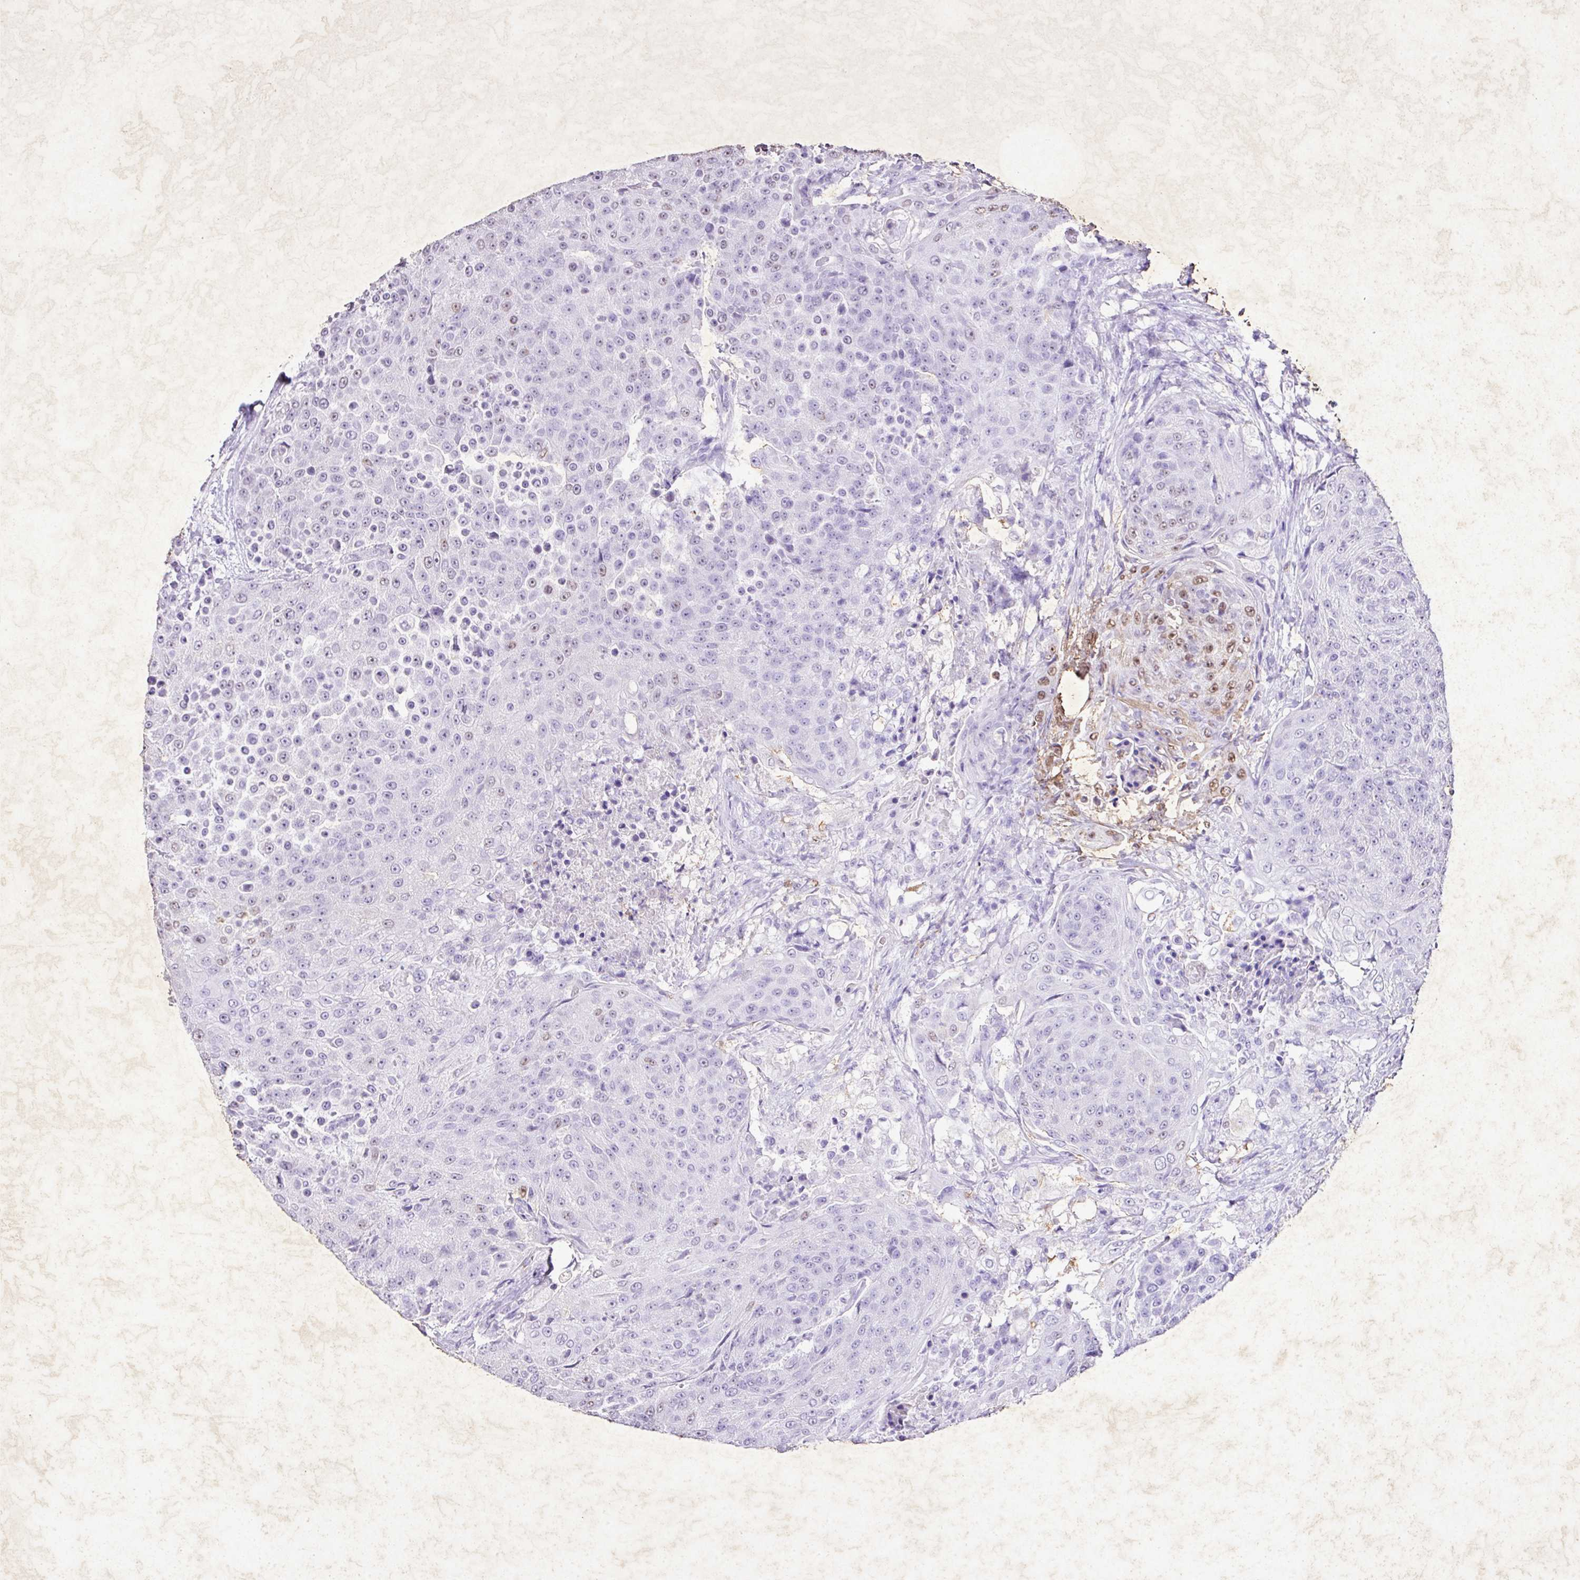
{"staining": {"intensity": "negative", "quantity": "none", "location": "none"}, "tissue": "urothelial cancer", "cell_type": "Tumor cells", "image_type": "cancer", "snomed": [{"axis": "morphology", "description": "Urothelial carcinoma, High grade"}, {"axis": "topography", "description": "Urinary bladder"}], "caption": "IHC of human urothelial cancer exhibits no staining in tumor cells.", "gene": "KCNJ11", "patient": {"sex": "female", "age": 63}}